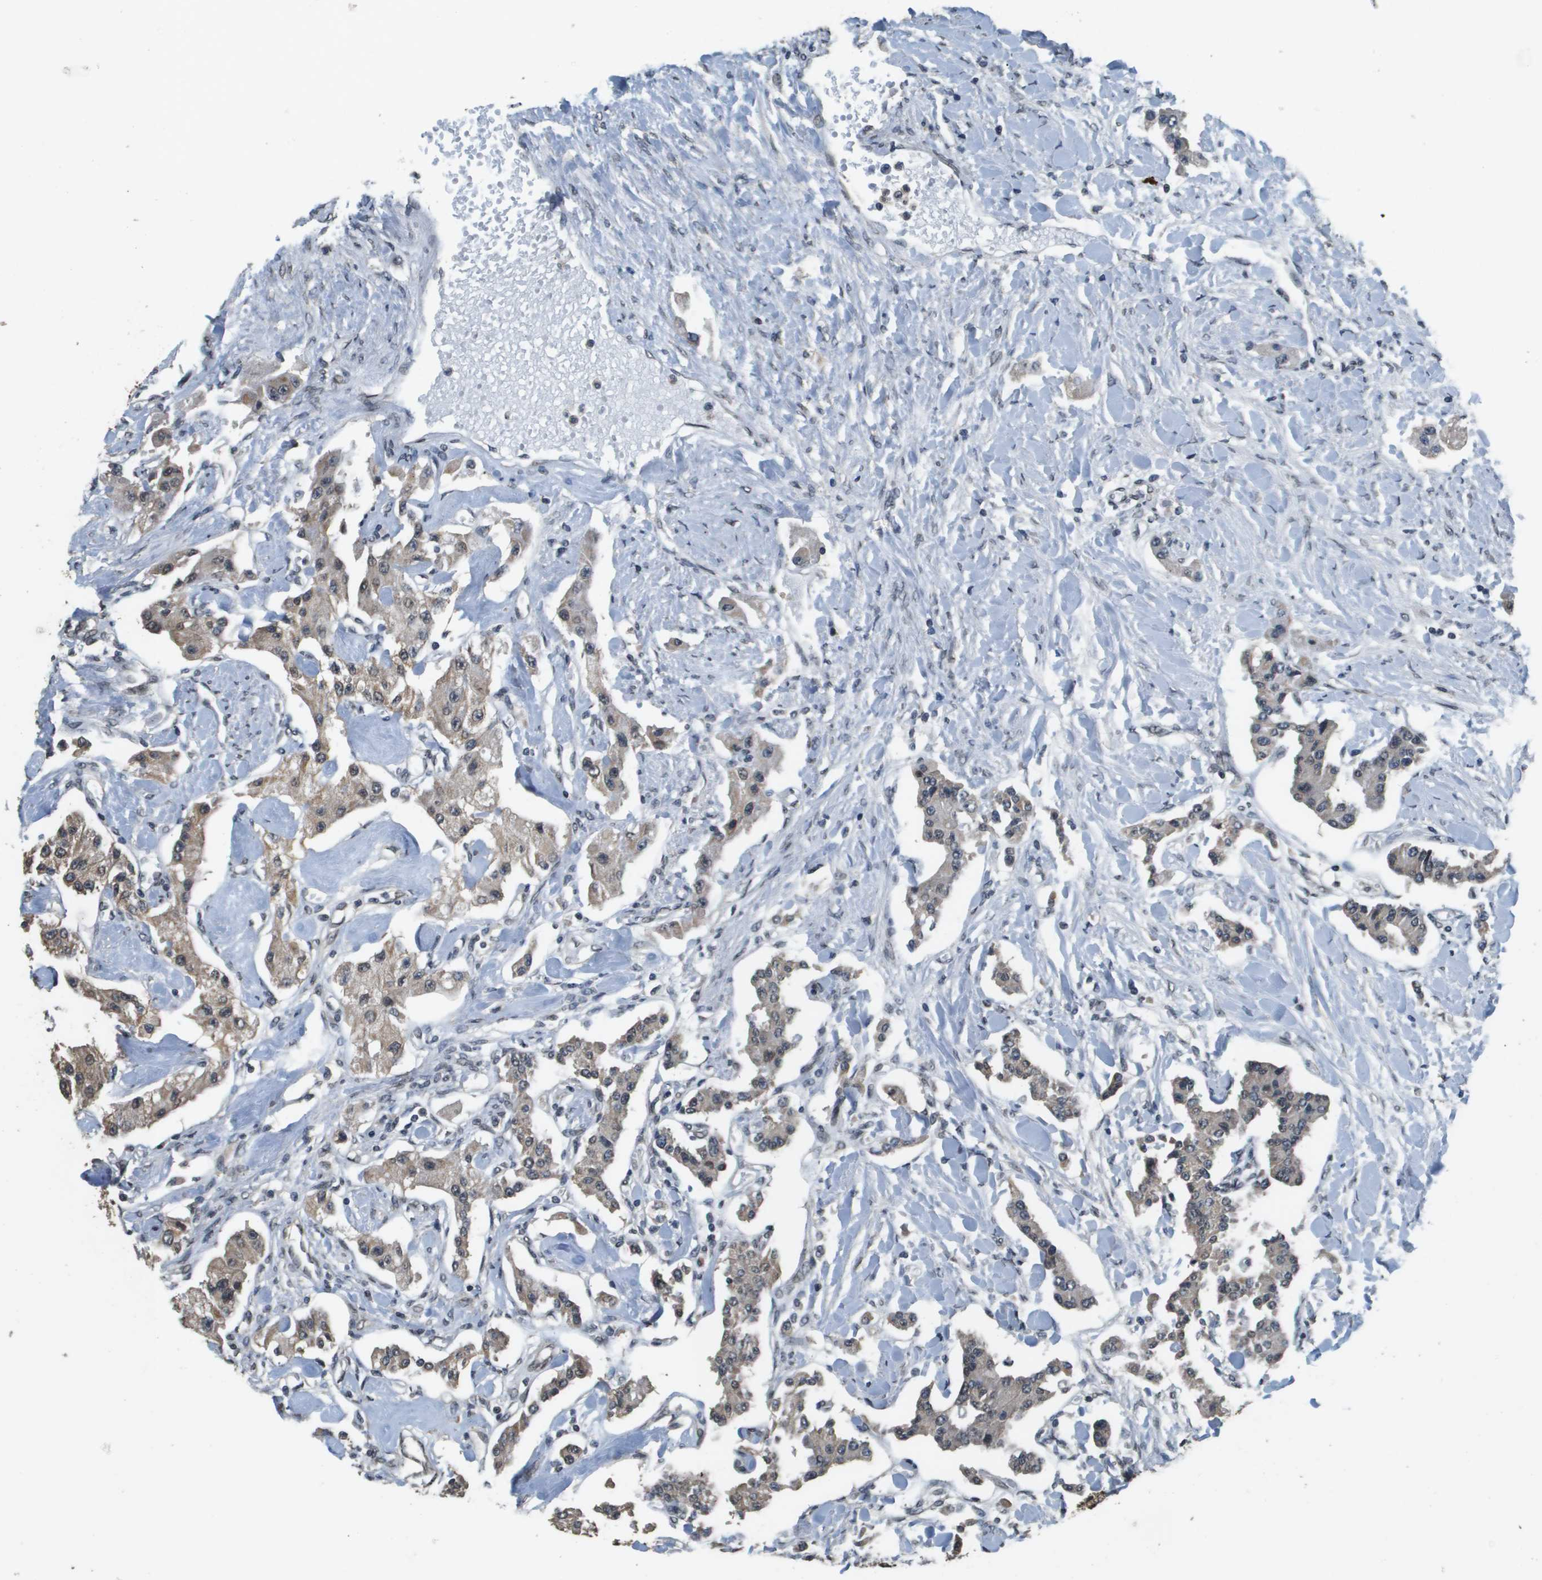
{"staining": {"intensity": "moderate", "quantity": "25%-75%", "location": "cytoplasmic/membranous,nuclear"}, "tissue": "carcinoid", "cell_type": "Tumor cells", "image_type": "cancer", "snomed": [{"axis": "morphology", "description": "Carcinoid, malignant, NOS"}, {"axis": "topography", "description": "Pancreas"}], "caption": "Carcinoid (malignant) tissue displays moderate cytoplasmic/membranous and nuclear expression in about 25%-75% of tumor cells, visualized by immunohistochemistry.", "gene": "FANCC", "patient": {"sex": "male", "age": 41}}